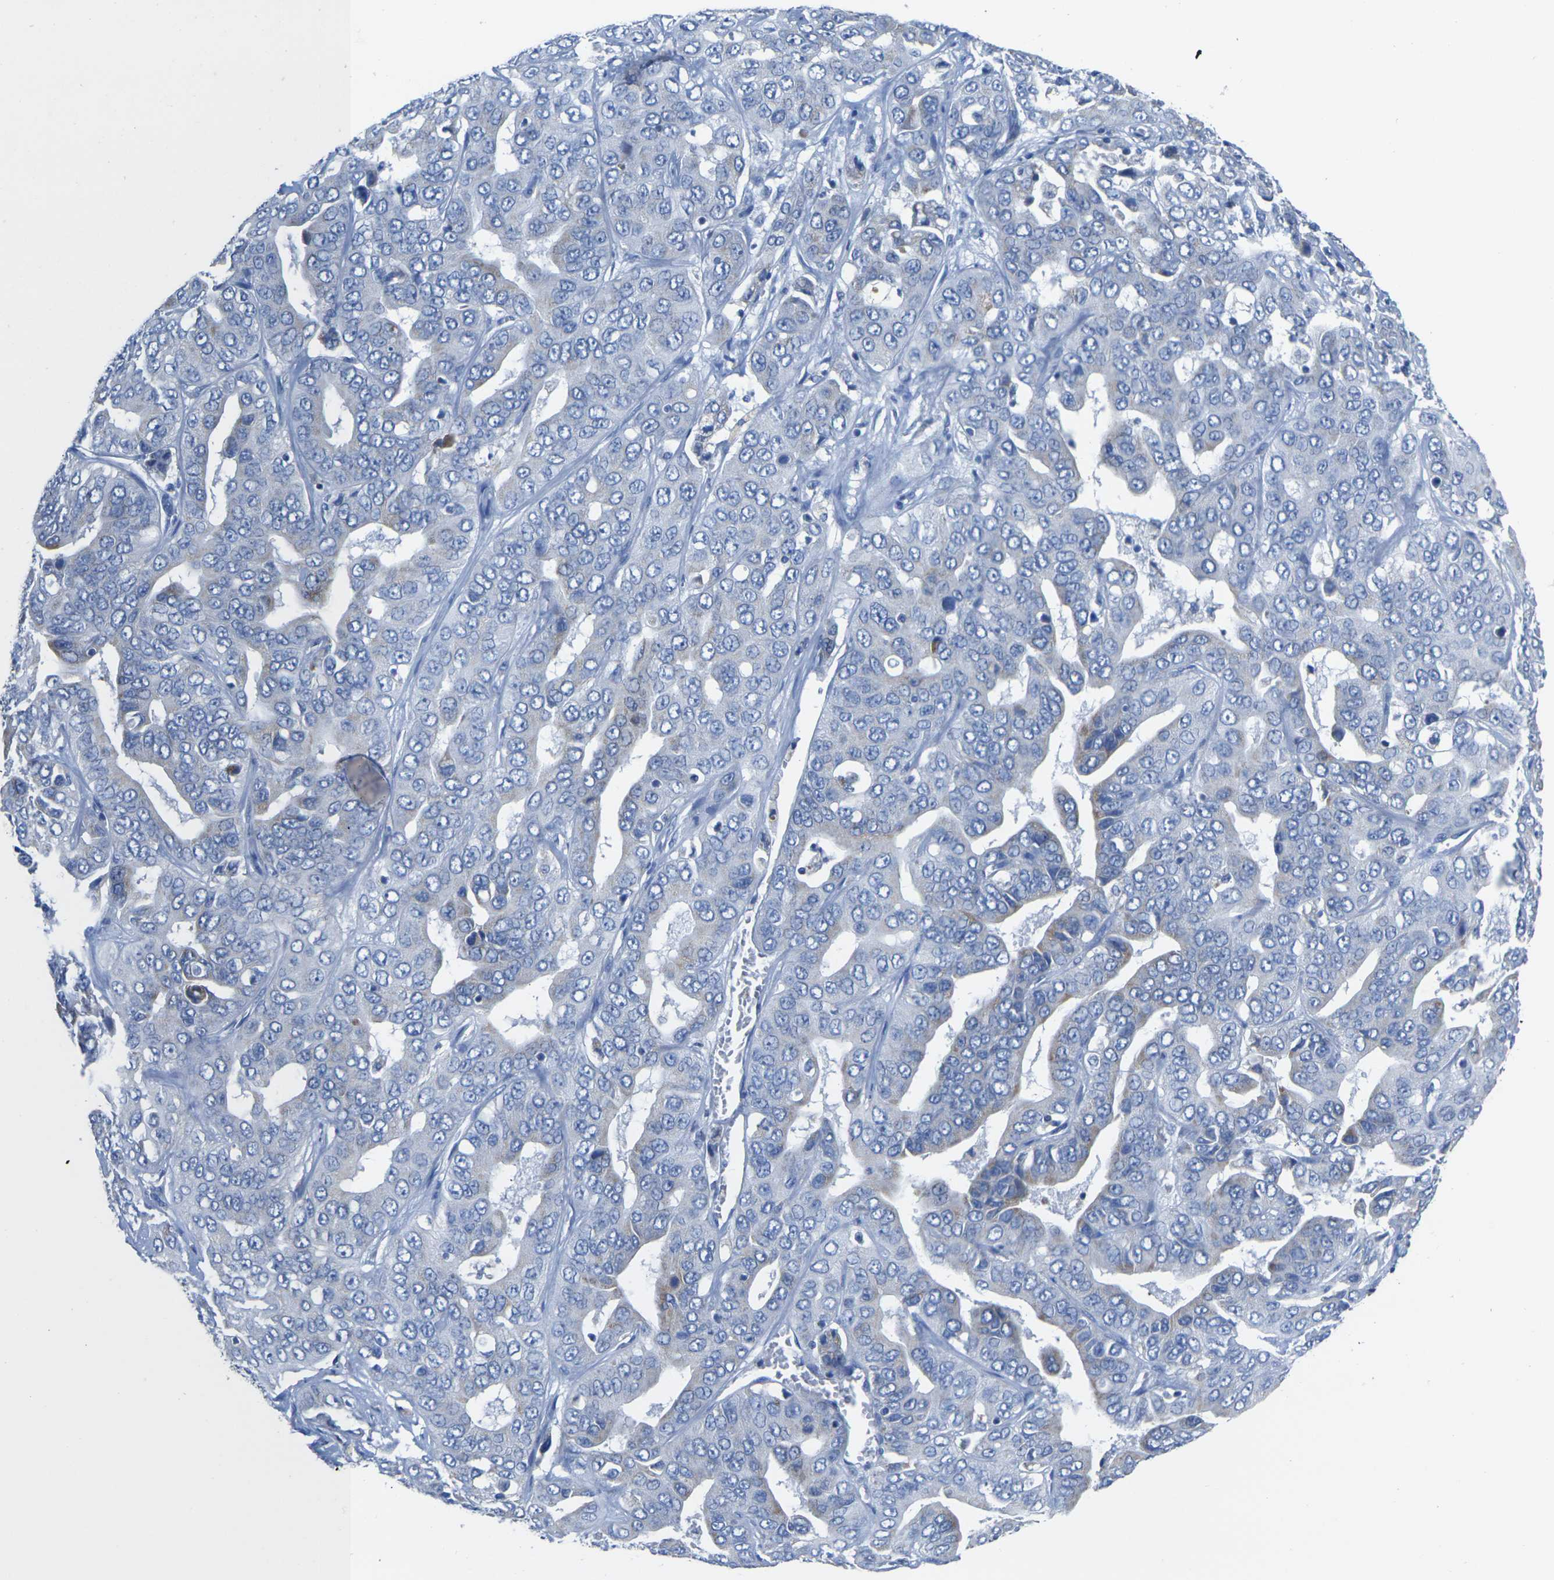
{"staining": {"intensity": "negative", "quantity": "none", "location": "none"}, "tissue": "liver cancer", "cell_type": "Tumor cells", "image_type": "cancer", "snomed": [{"axis": "morphology", "description": "Cholangiocarcinoma"}, {"axis": "topography", "description": "Liver"}], "caption": "DAB (3,3'-diaminobenzidine) immunohistochemical staining of liver cancer (cholangiocarcinoma) exhibits no significant staining in tumor cells. (IHC, brightfield microscopy, high magnification).", "gene": "TMEM204", "patient": {"sex": "female", "age": 52}}